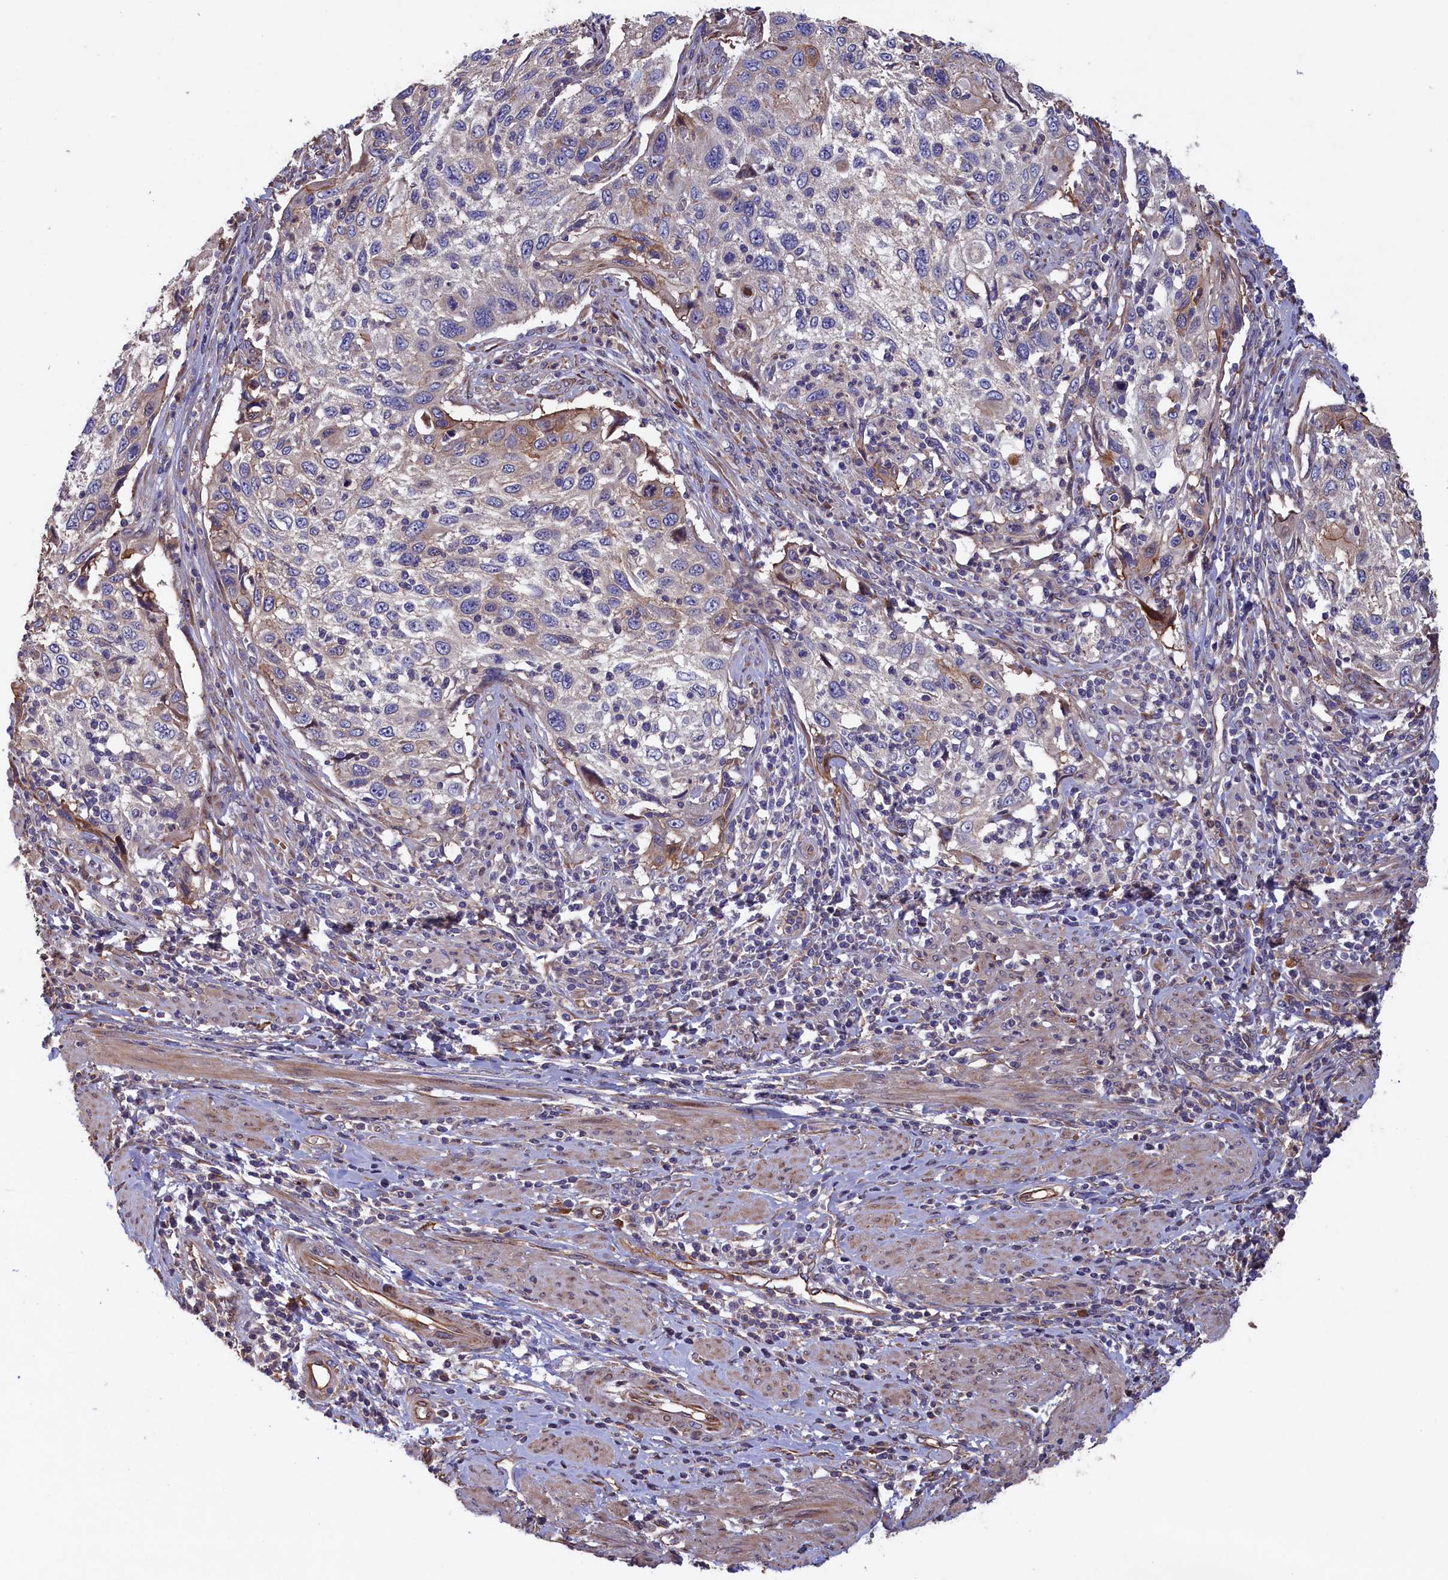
{"staining": {"intensity": "weak", "quantity": "<25%", "location": "cytoplasmic/membranous"}, "tissue": "cervical cancer", "cell_type": "Tumor cells", "image_type": "cancer", "snomed": [{"axis": "morphology", "description": "Squamous cell carcinoma, NOS"}, {"axis": "topography", "description": "Cervix"}], "caption": "The micrograph displays no staining of tumor cells in squamous cell carcinoma (cervical). The staining was performed using DAB to visualize the protein expression in brown, while the nuclei were stained in blue with hematoxylin (Magnification: 20x).", "gene": "GREB1L", "patient": {"sex": "female", "age": 70}}